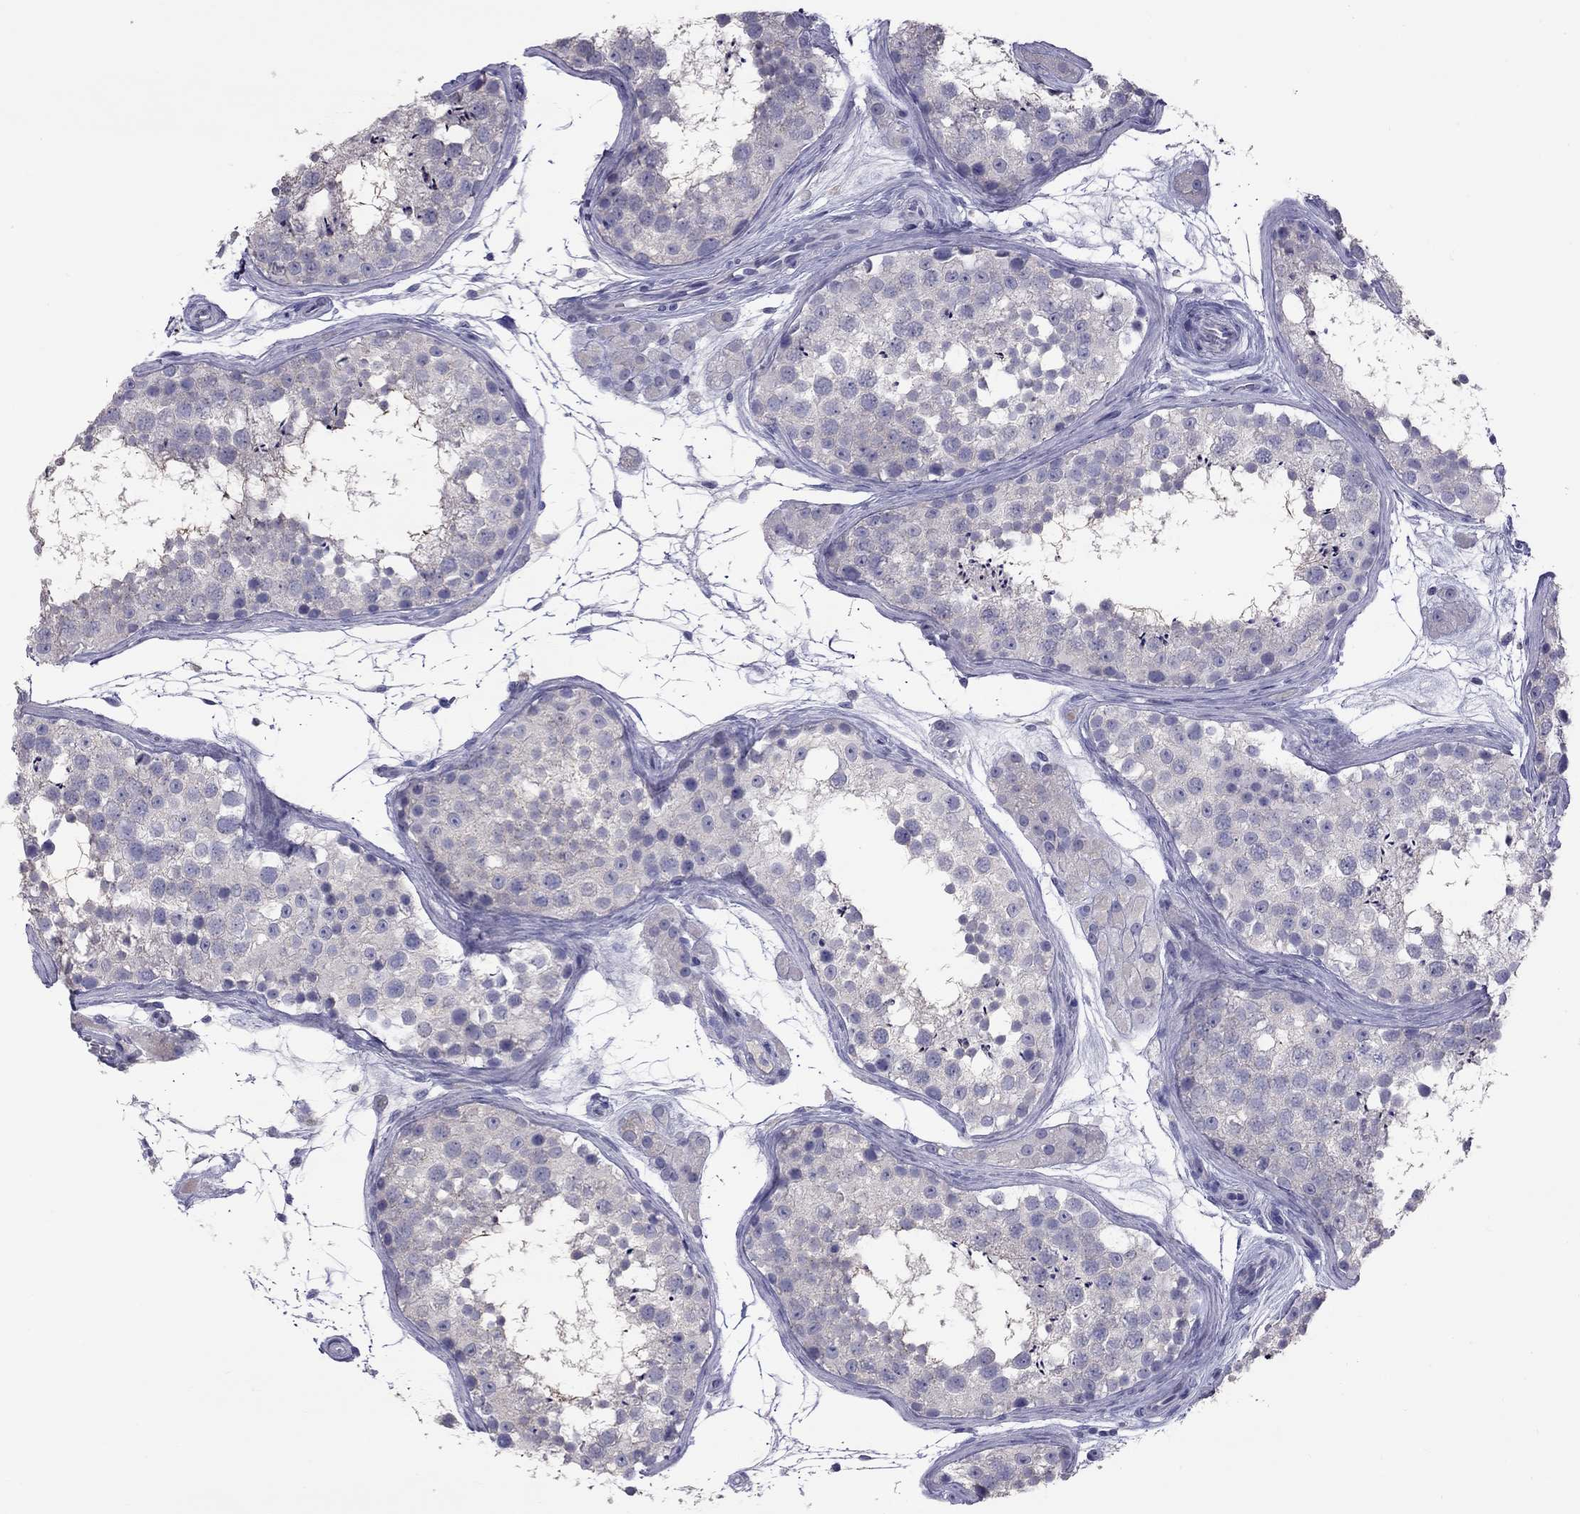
{"staining": {"intensity": "negative", "quantity": "none", "location": "none"}, "tissue": "testis", "cell_type": "Cells in seminiferous ducts", "image_type": "normal", "snomed": [{"axis": "morphology", "description": "Normal tissue, NOS"}, {"axis": "topography", "description": "Testis"}], "caption": "IHC photomicrograph of normal testis: human testis stained with DAB (3,3'-diaminobenzidine) displays no significant protein positivity in cells in seminiferous ducts.", "gene": "CFAP91", "patient": {"sex": "male", "age": 41}}